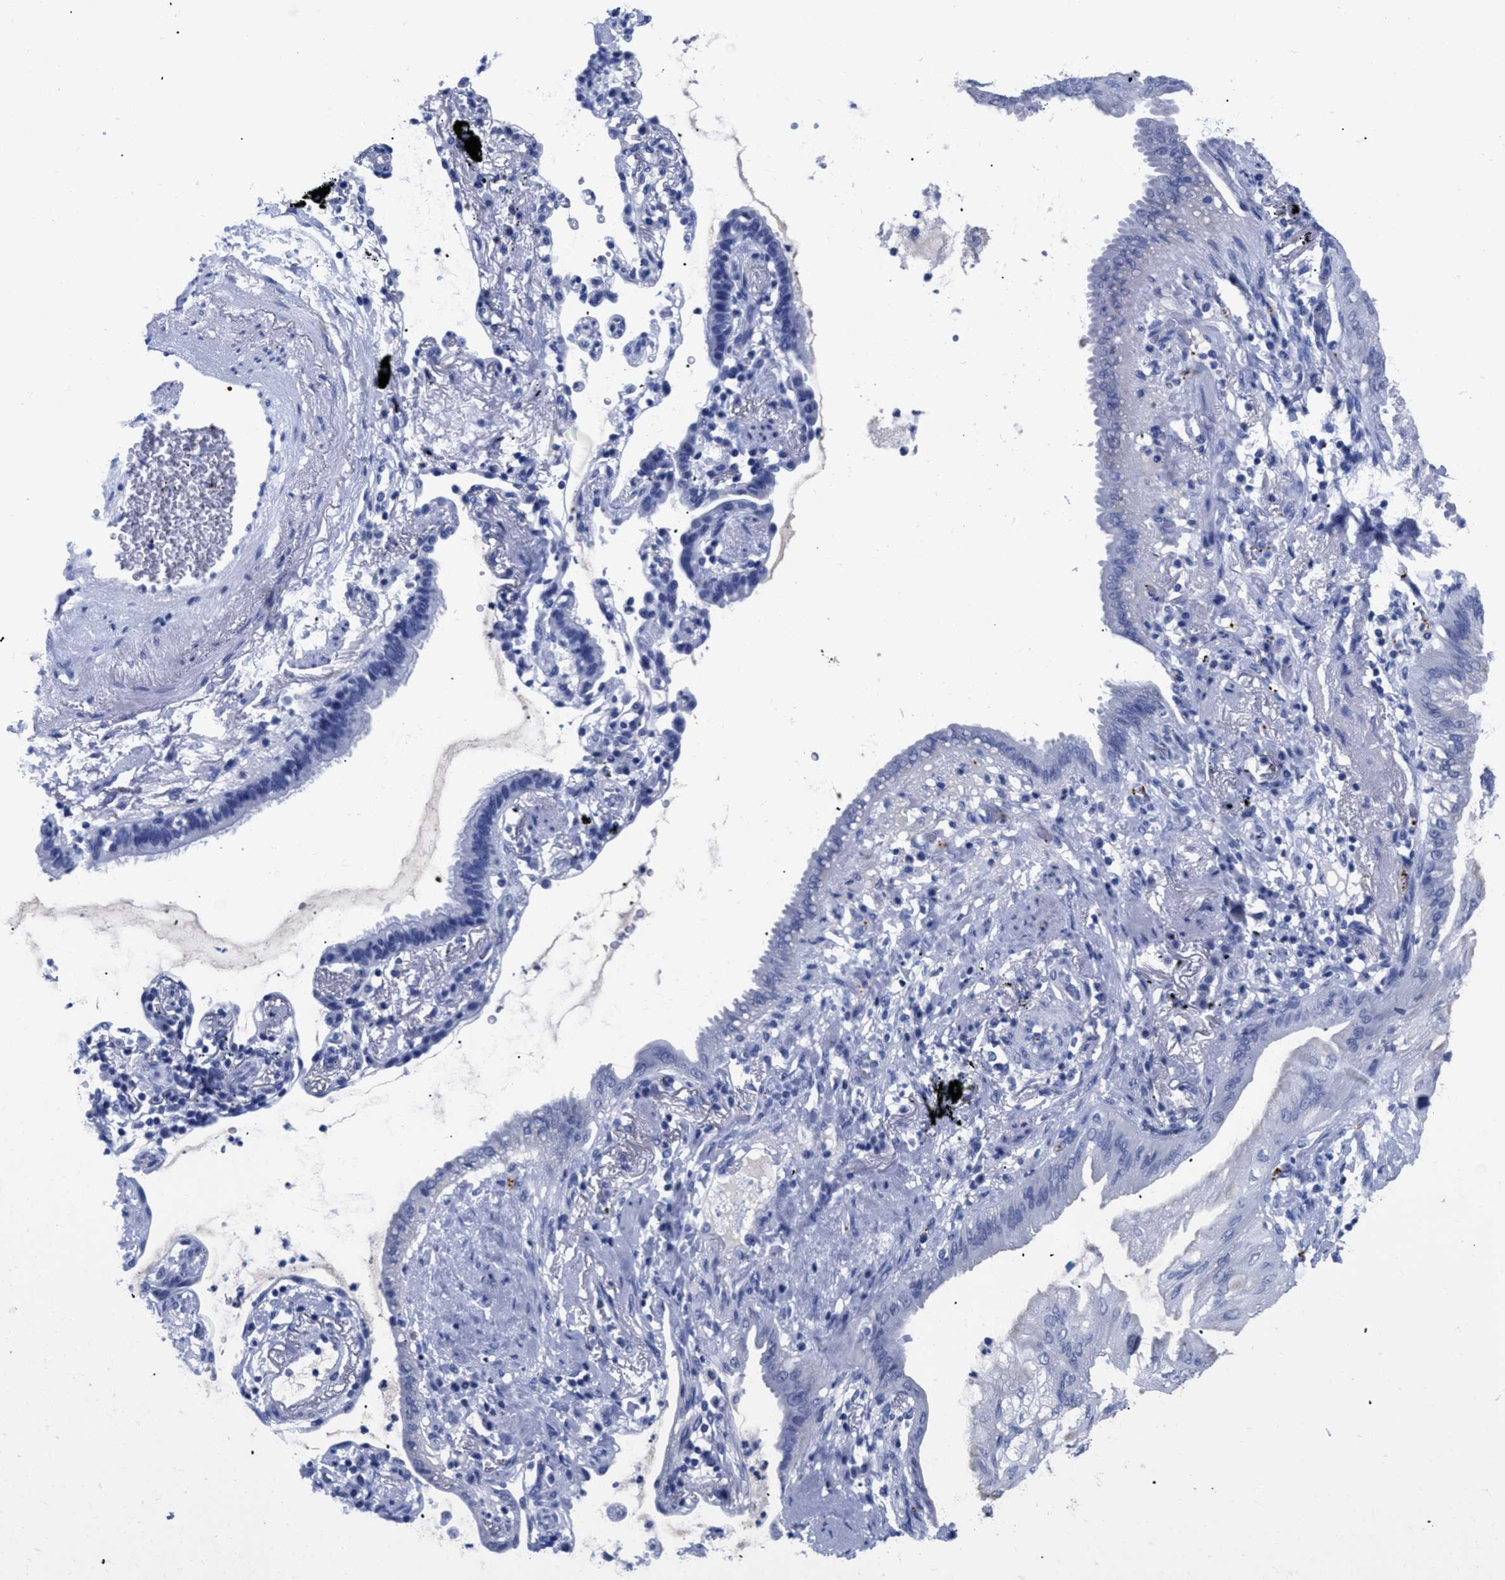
{"staining": {"intensity": "negative", "quantity": "none", "location": "none"}, "tissue": "lung cancer", "cell_type": "Tumor cells", "image_type": "cancer", "snomed": [{"axis": "morphology", "description": "Normal tissue, NOS"}, {"axis": "morphology", "description": "Adenocarcinoma, NOS"}, {"axis": "topography", "description": "Bronchus"}, {"axis": "topography", "description": "Lung"}], "caption": "There is no significant positivity in tumor cells of lung adenocarcinoma.", "gene": "TREML1", "patient": {"sex": "female", "age": 70}}